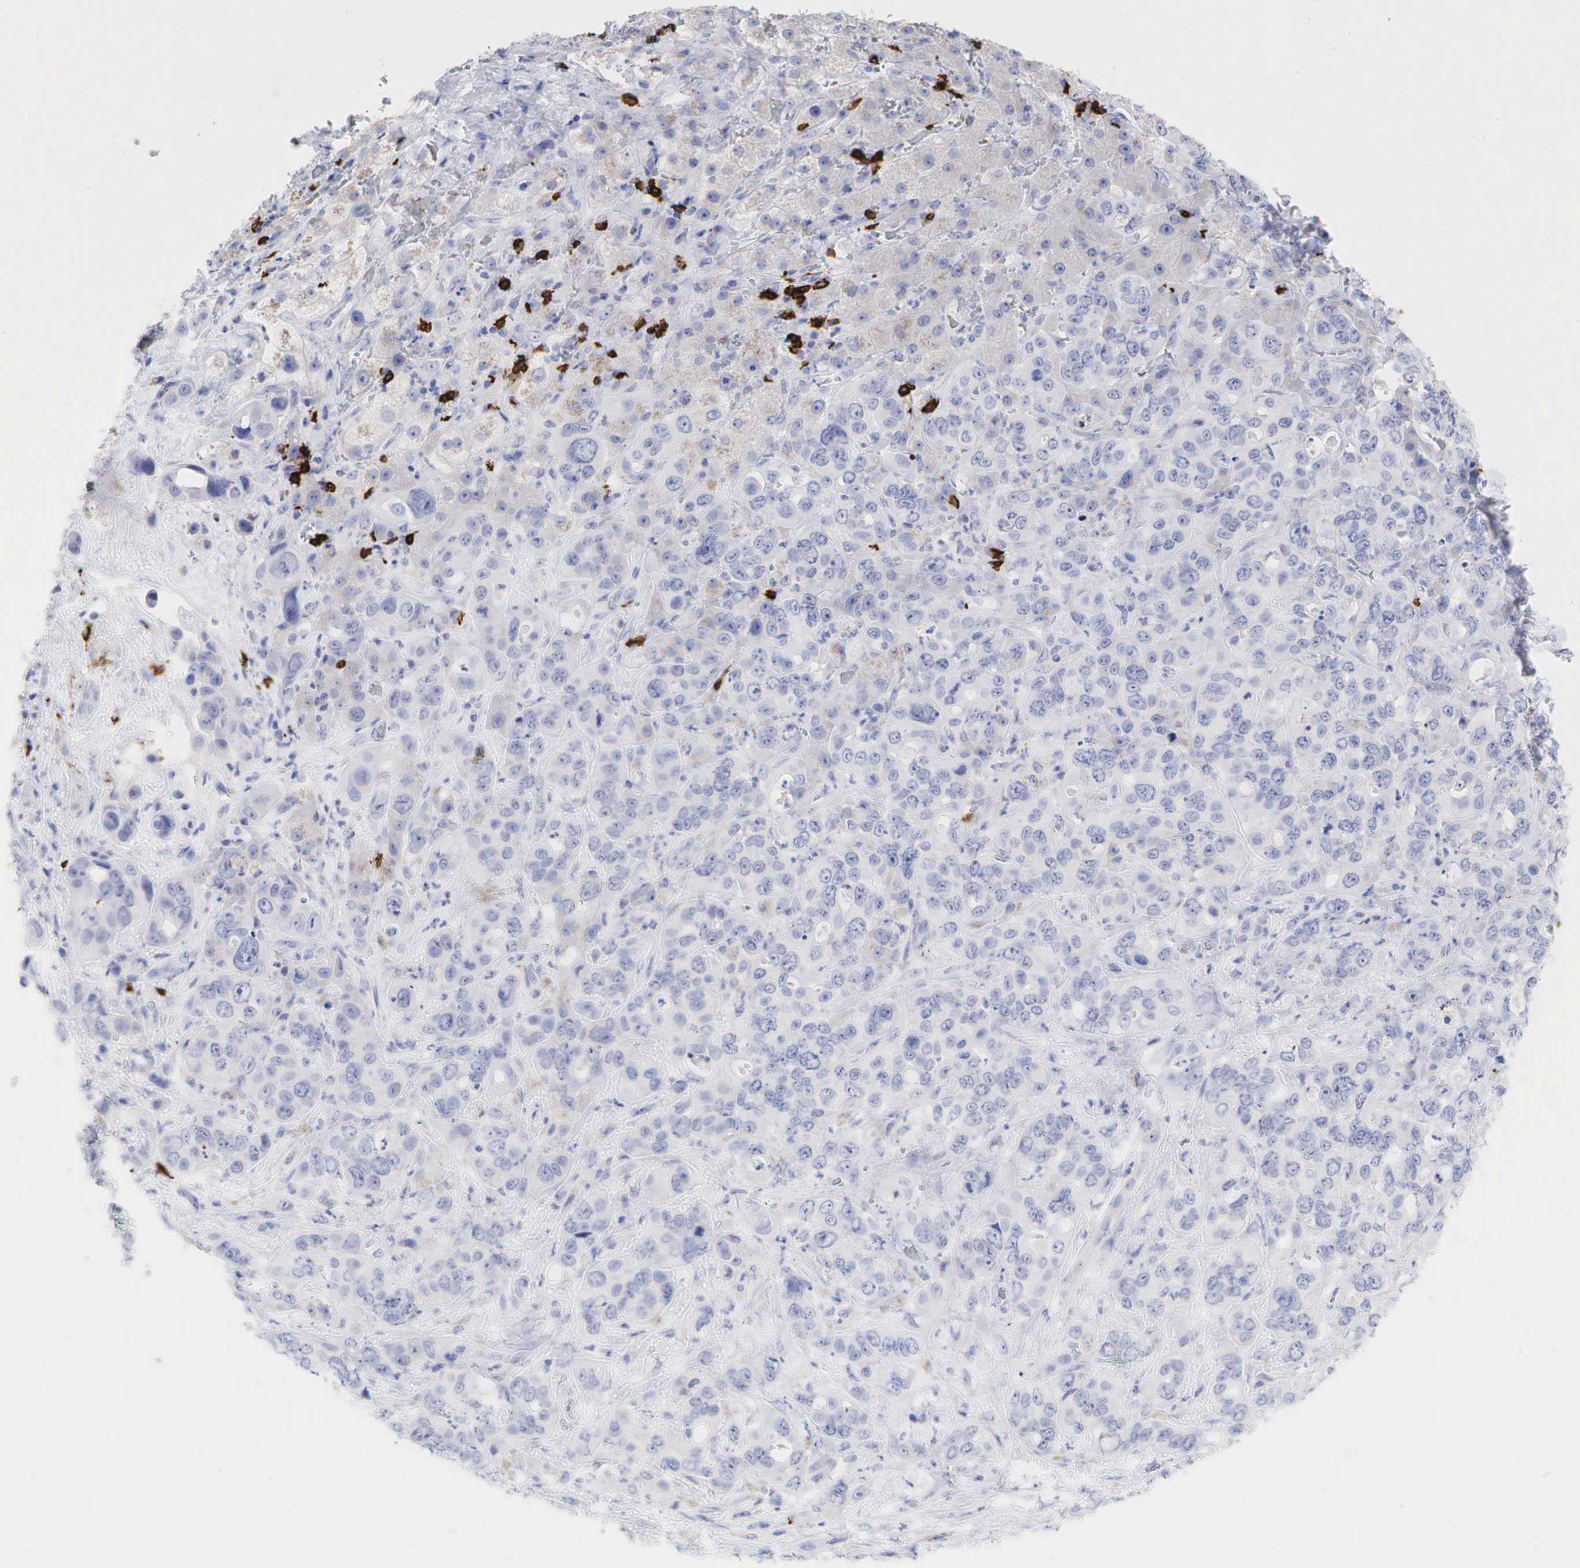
{"staining": {"intensity": "negative", "quantity": "none", "location": "none"}, "tissue": "liver cancer", "cell_type": "Tumor cells", "image_type": "cancer", "snomed": [{"axis": "morphology", "description": "Cholangiocarcinoma"}, {"axis": "topography", "description": "Liver"}], "caption": "DAB immunohistochemical staining of human liver cholangiocarcinoma displays no significant staining in tumor cells.", "gene": "CD8A", "patient": {"sex": "female", "age": 79}}